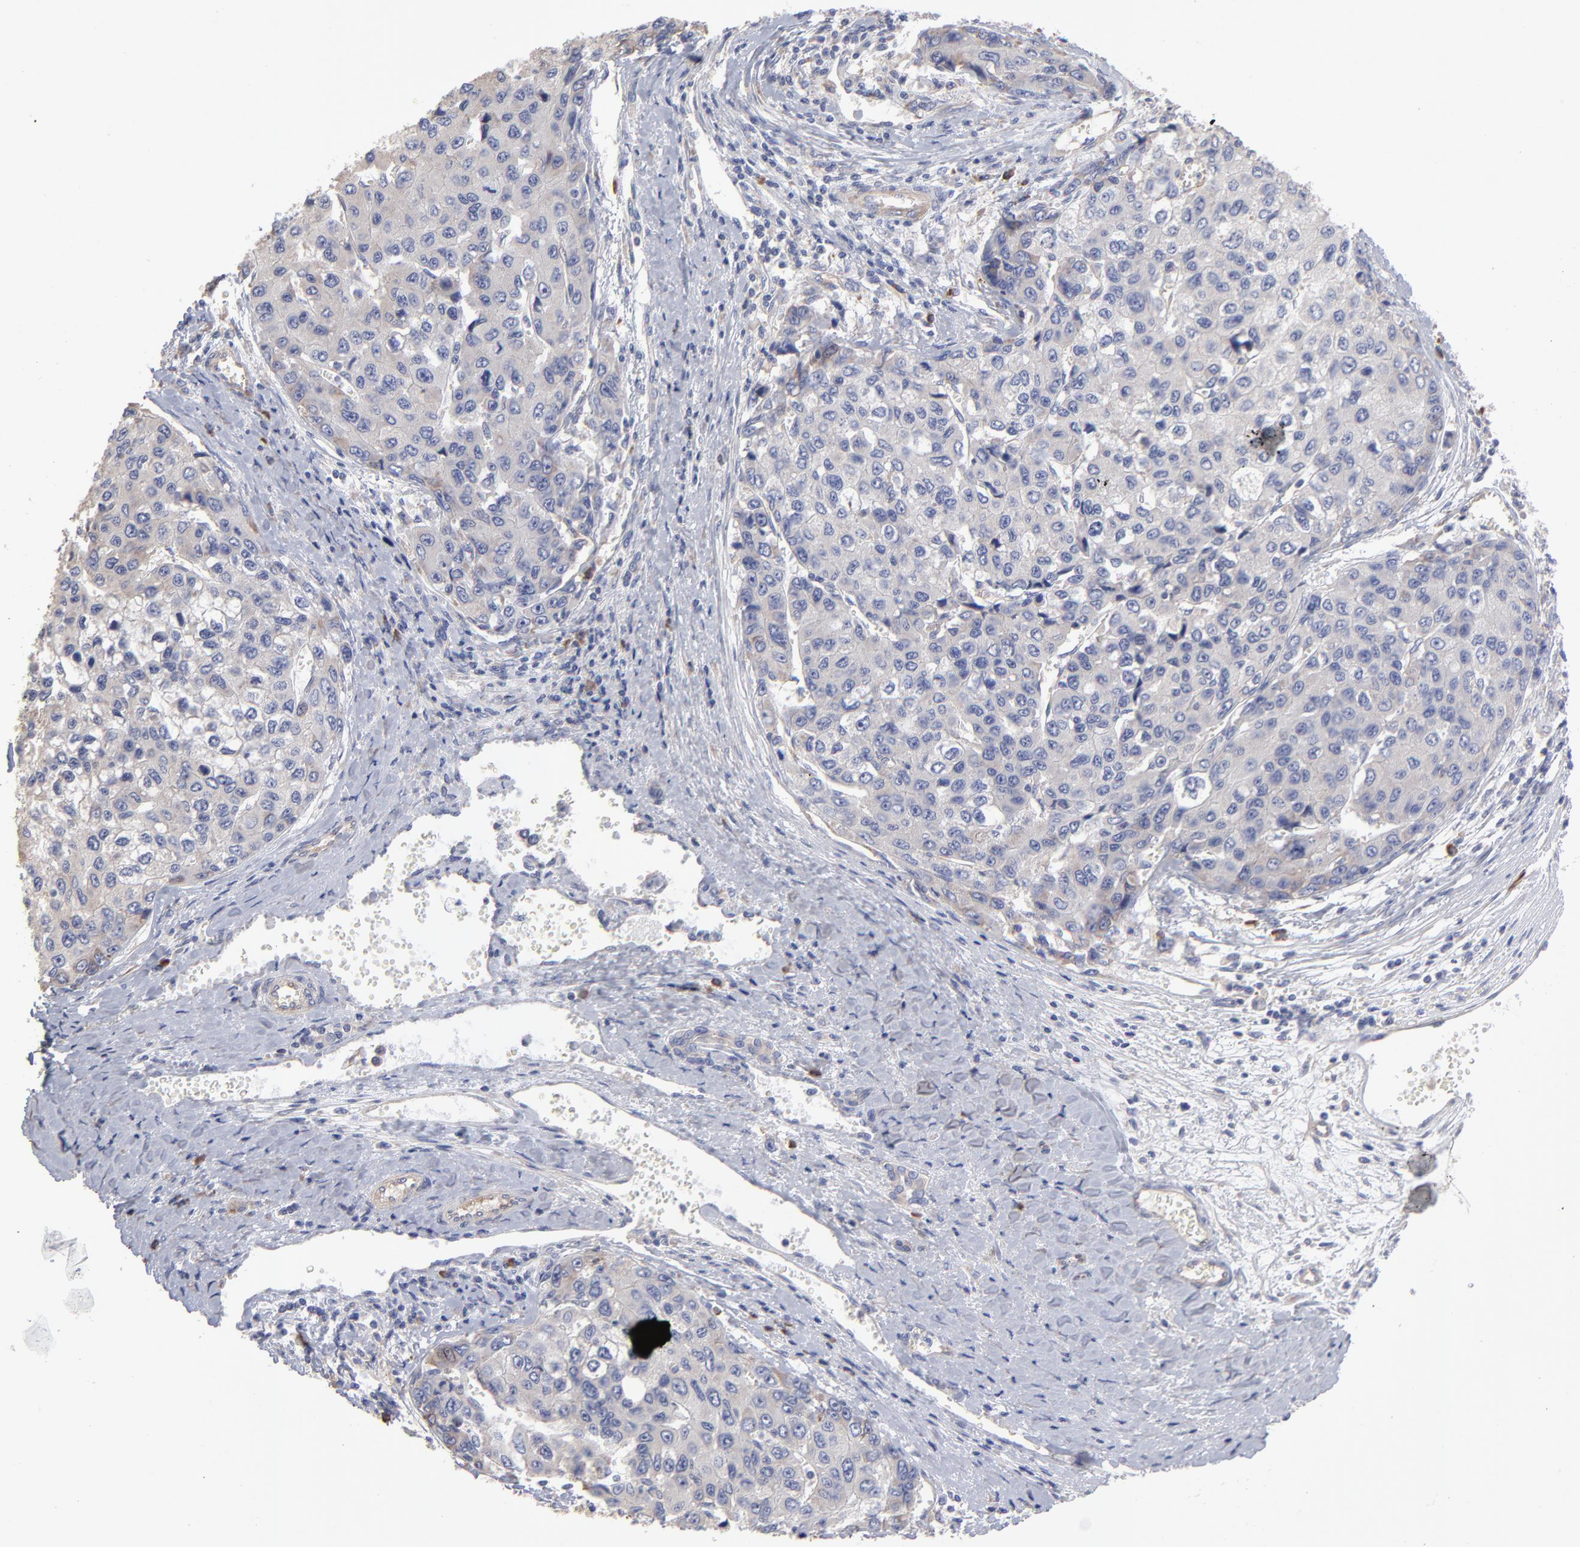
{"staining": {"intensity": "weak", "quantity": "<25%", "location": "cytoplasmic/membranous"}, "tissue": "liver cancer", "cell_type": "Tumor cells", "image_type": "cancer", "snomed": [{"axis": "morphology", "description": "Carcinoma, Hepatocellular, NOS"}, {"axis": "topography", "description": "Liver"}], "caption": "A high-resolution micrograph shows immunohistochemistry (IHC) staining of liver hepatocellular carcinoma, which shows no significant positivity in tumor cells. The staining was performed using DAB (3,3'-diaminobenzidine) to visualize the protein expression in brown, while the nuclei were stained in blue with hematoxylin (Magnification: 20x).", "gene": "RPL3", "patient": {"sex": "female", "age": 66}}